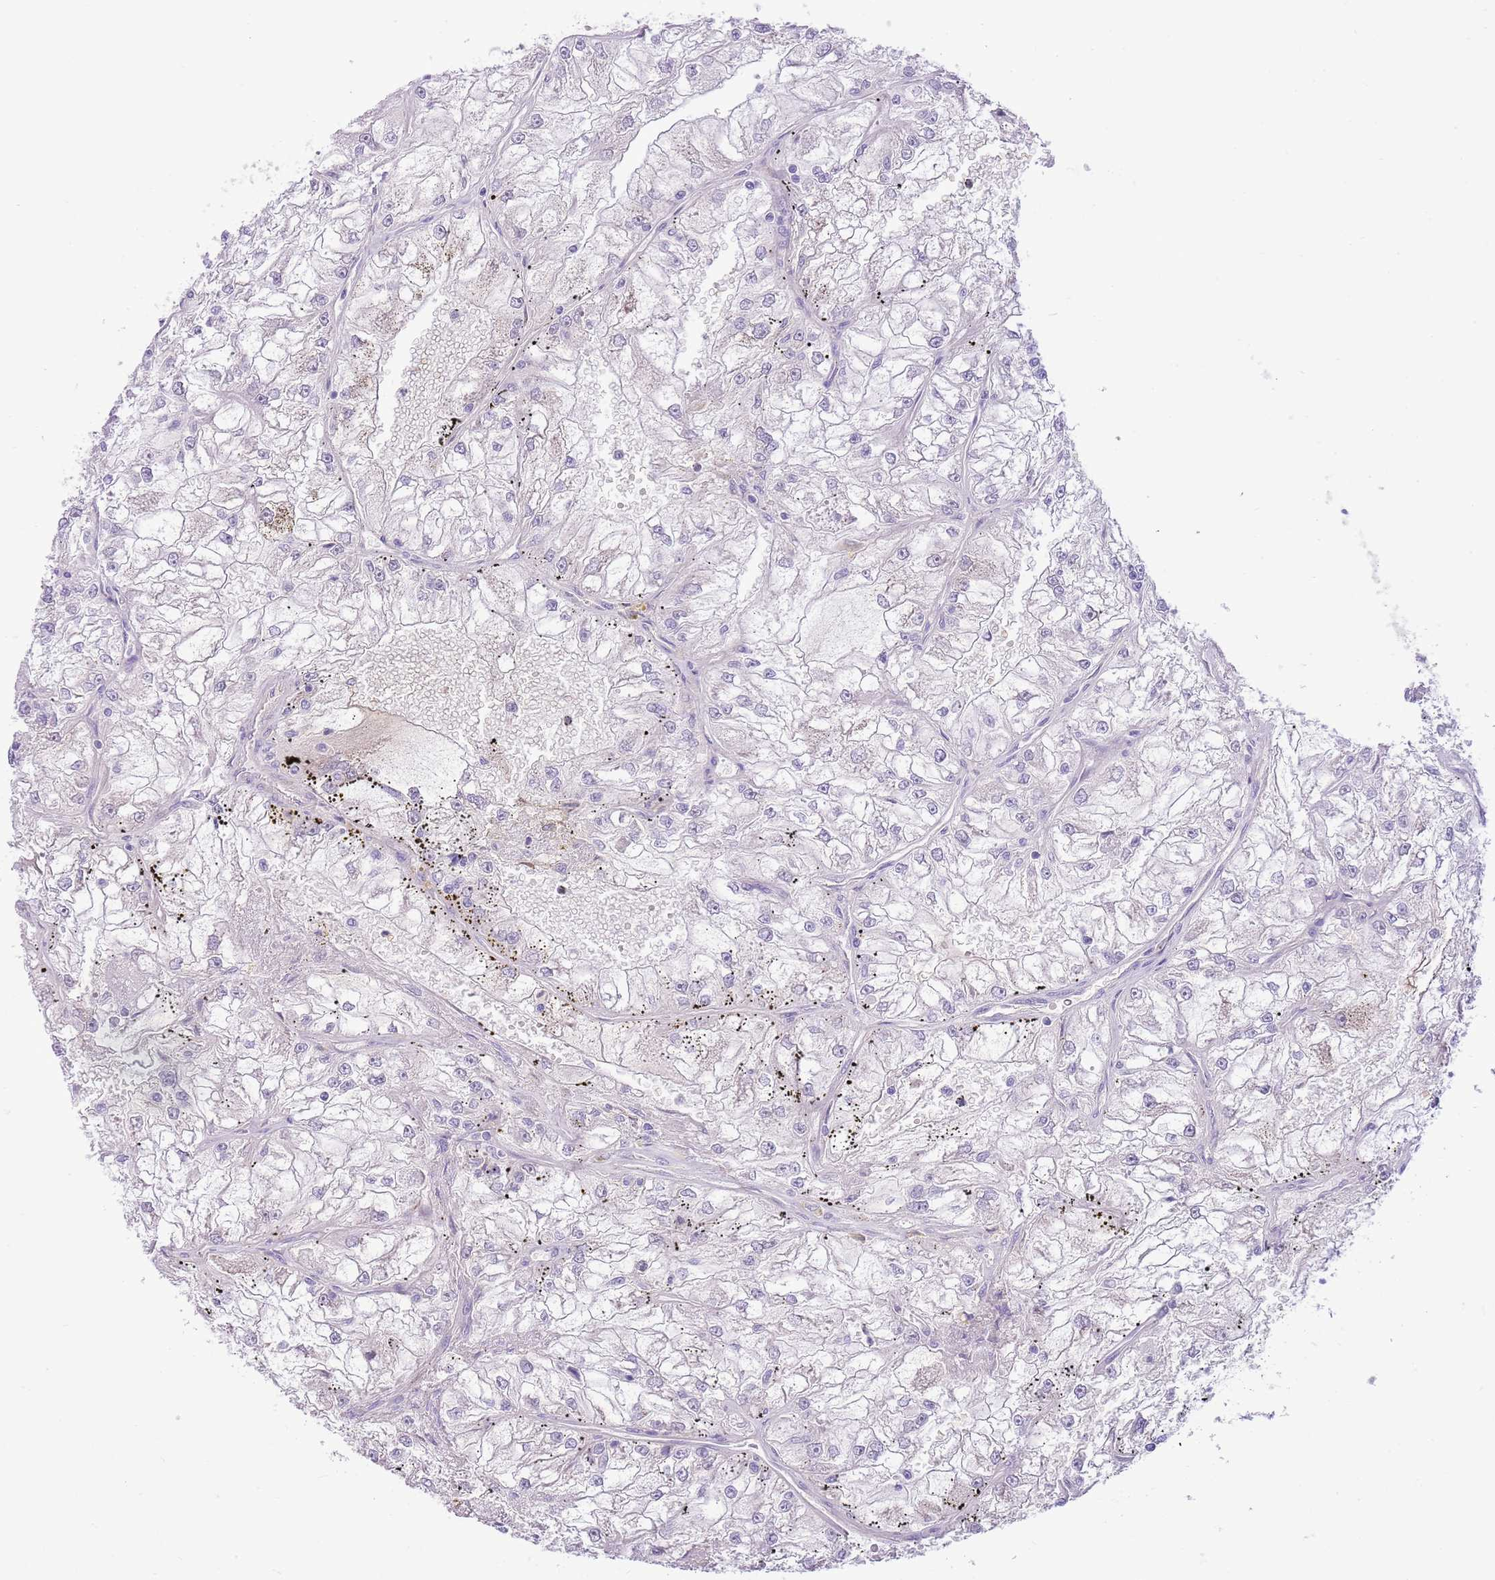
{"staining": {"intensity": "negative", "quantity": "none", "location": "none"}, "tissue": "renal cancer", "cell_type": "Tumor cells", "image_type": "cancer", "snomed": [{"axis": "morphology", "description": "Adenocarcinoma, NOS"}, {"axis": "topography", "description": "Kidney"}], "caption": "IHC of human renal cancer (adenocarcinoma) shows no positivity in tumor cells.", "gene": "ZC4H2", "patient": {"sex": "female", "age": 72}}